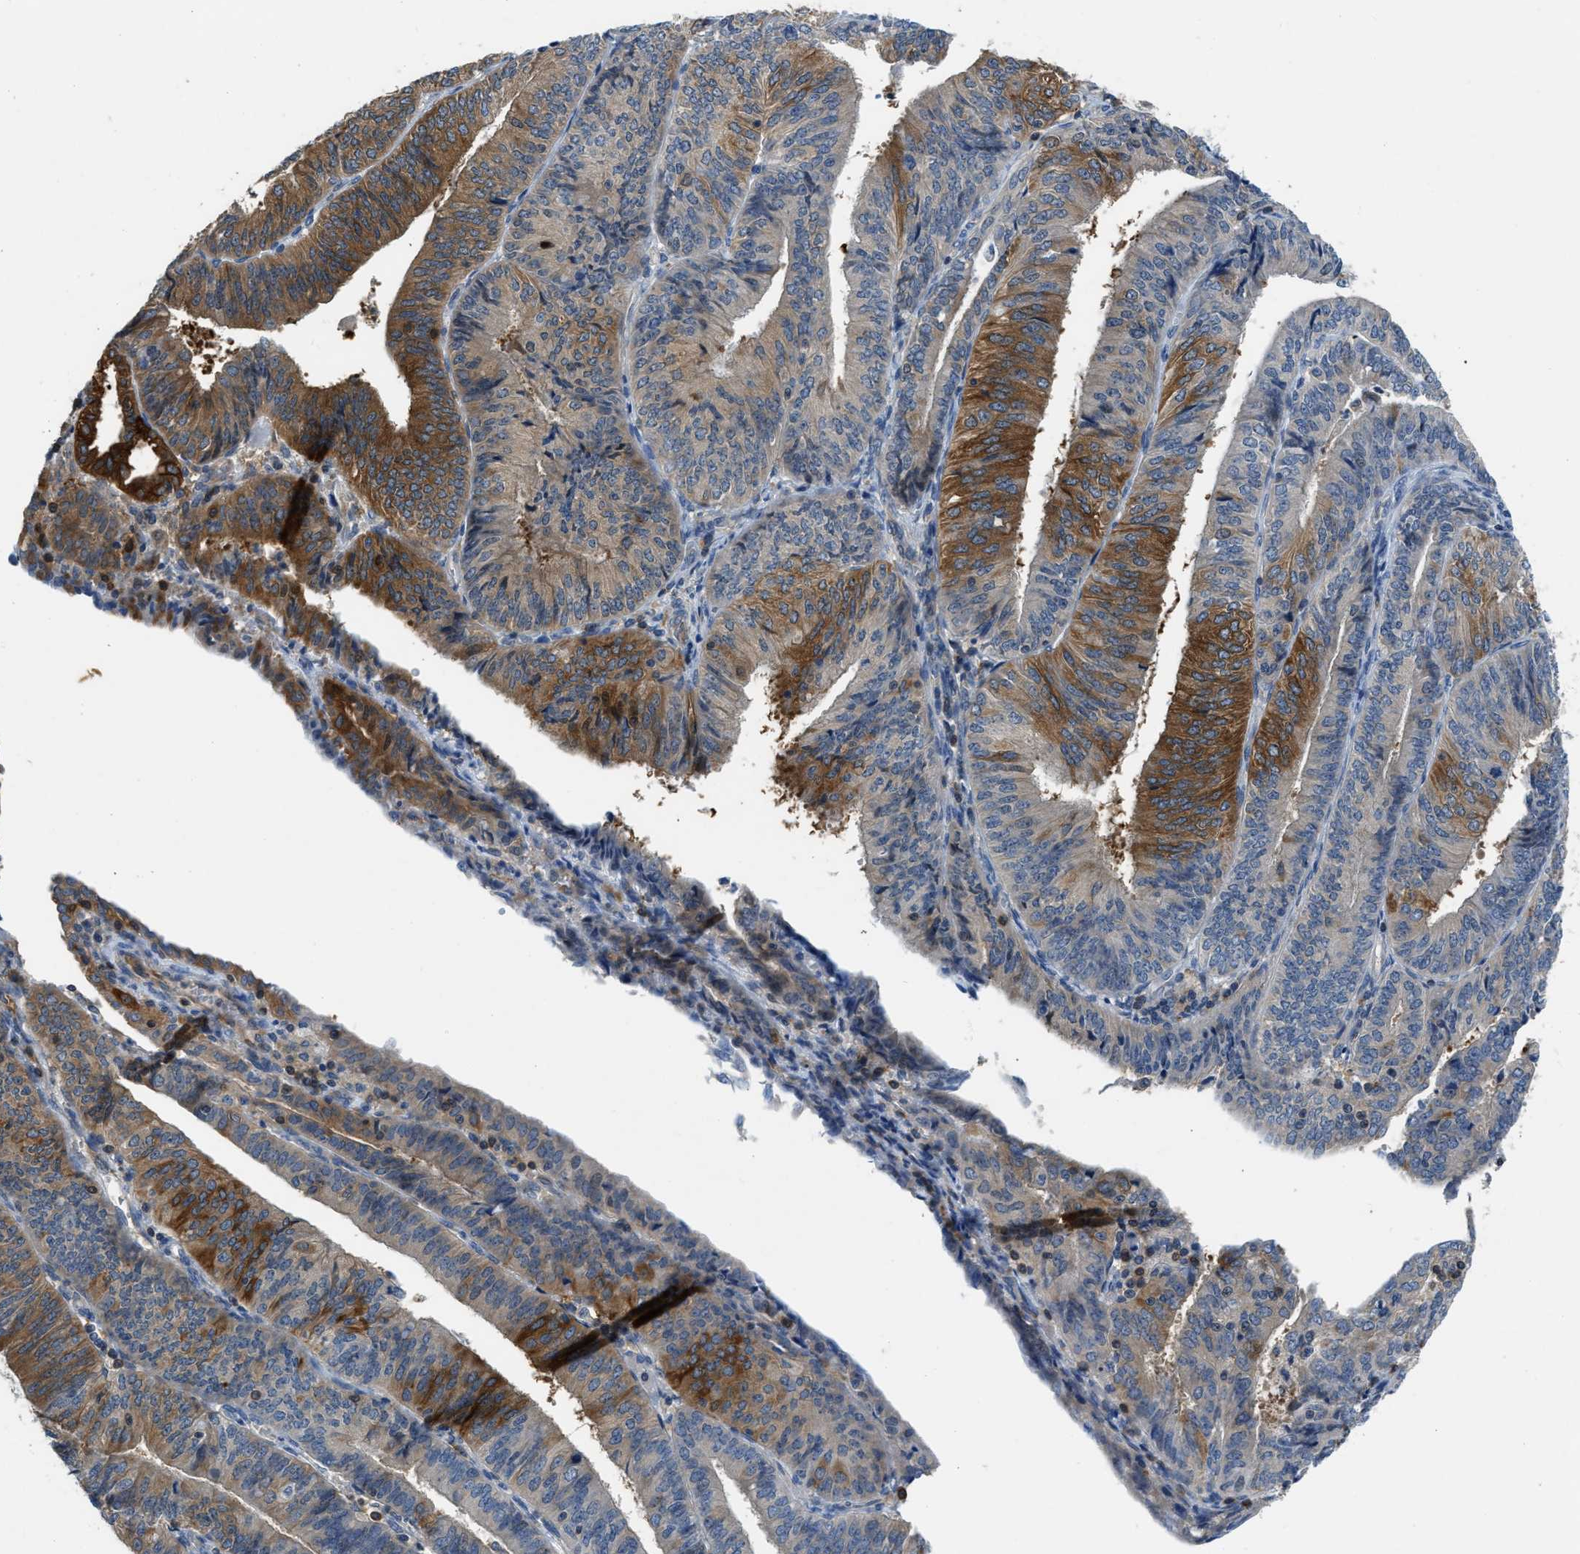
{"staining": {"intensity": "strong", "quantity": "25%-75%", "location": "cytoplasmic/membranous"}, "tissue": "endometrial cancer", "cell_type": "Tumor cells", "image_type": "cancer", "snomed": [{"axis": "morphology", "description": "Adenocarcinoma, NOS"}, {"axis": "topography", "description": "Endometrium"}], "caption": "Human endometrial adenocarcinoma stained with a protein marker shows strong staining in tumor cells.", "gene": "PFKP", "patient": {"sex": "female", "age": 58}}